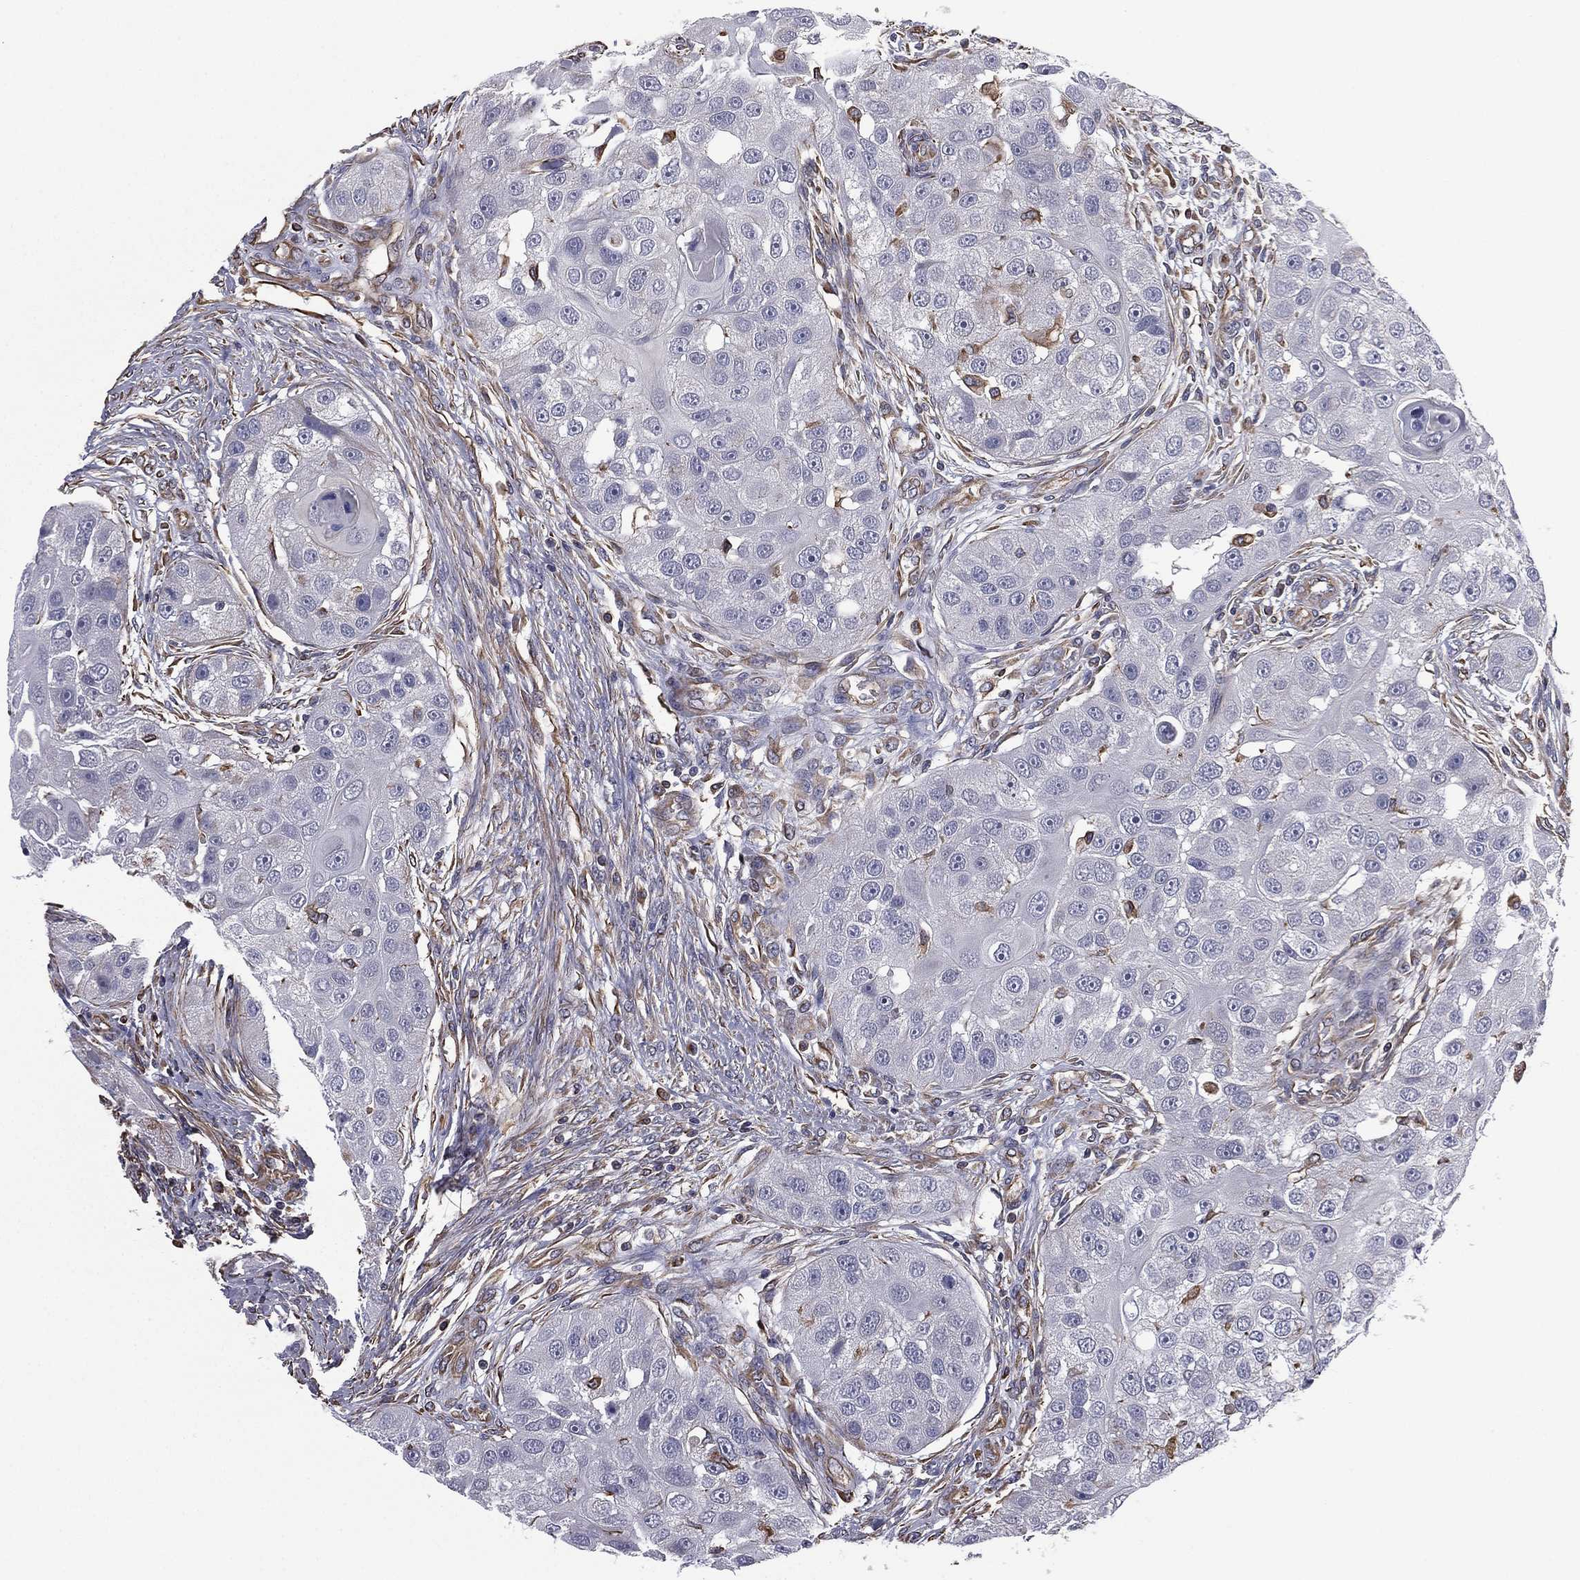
{"staining": {"intensity": "negative", "quantity": "none", "location": "none"}, "tissue": "head and neck cancer", "cell_type": "Tumor cells", "image_type": "cancer", "snomed": [{"axis": "morphology", "description": "Normal tissue, NOS"}, {"axis": "morphology", "description": "Squamous cell carcinoma, NOS"}, {"axis": "topography", "description": "Skeletal muscle"}, {"axis": "topography", "description": "Head-Neck"}], "caption": "A histopathology image of human head and neck cancer is negative for staining in tumor cells.", "gene": "SCUBE1", "patient": {"sex": "male", "age": 51}}